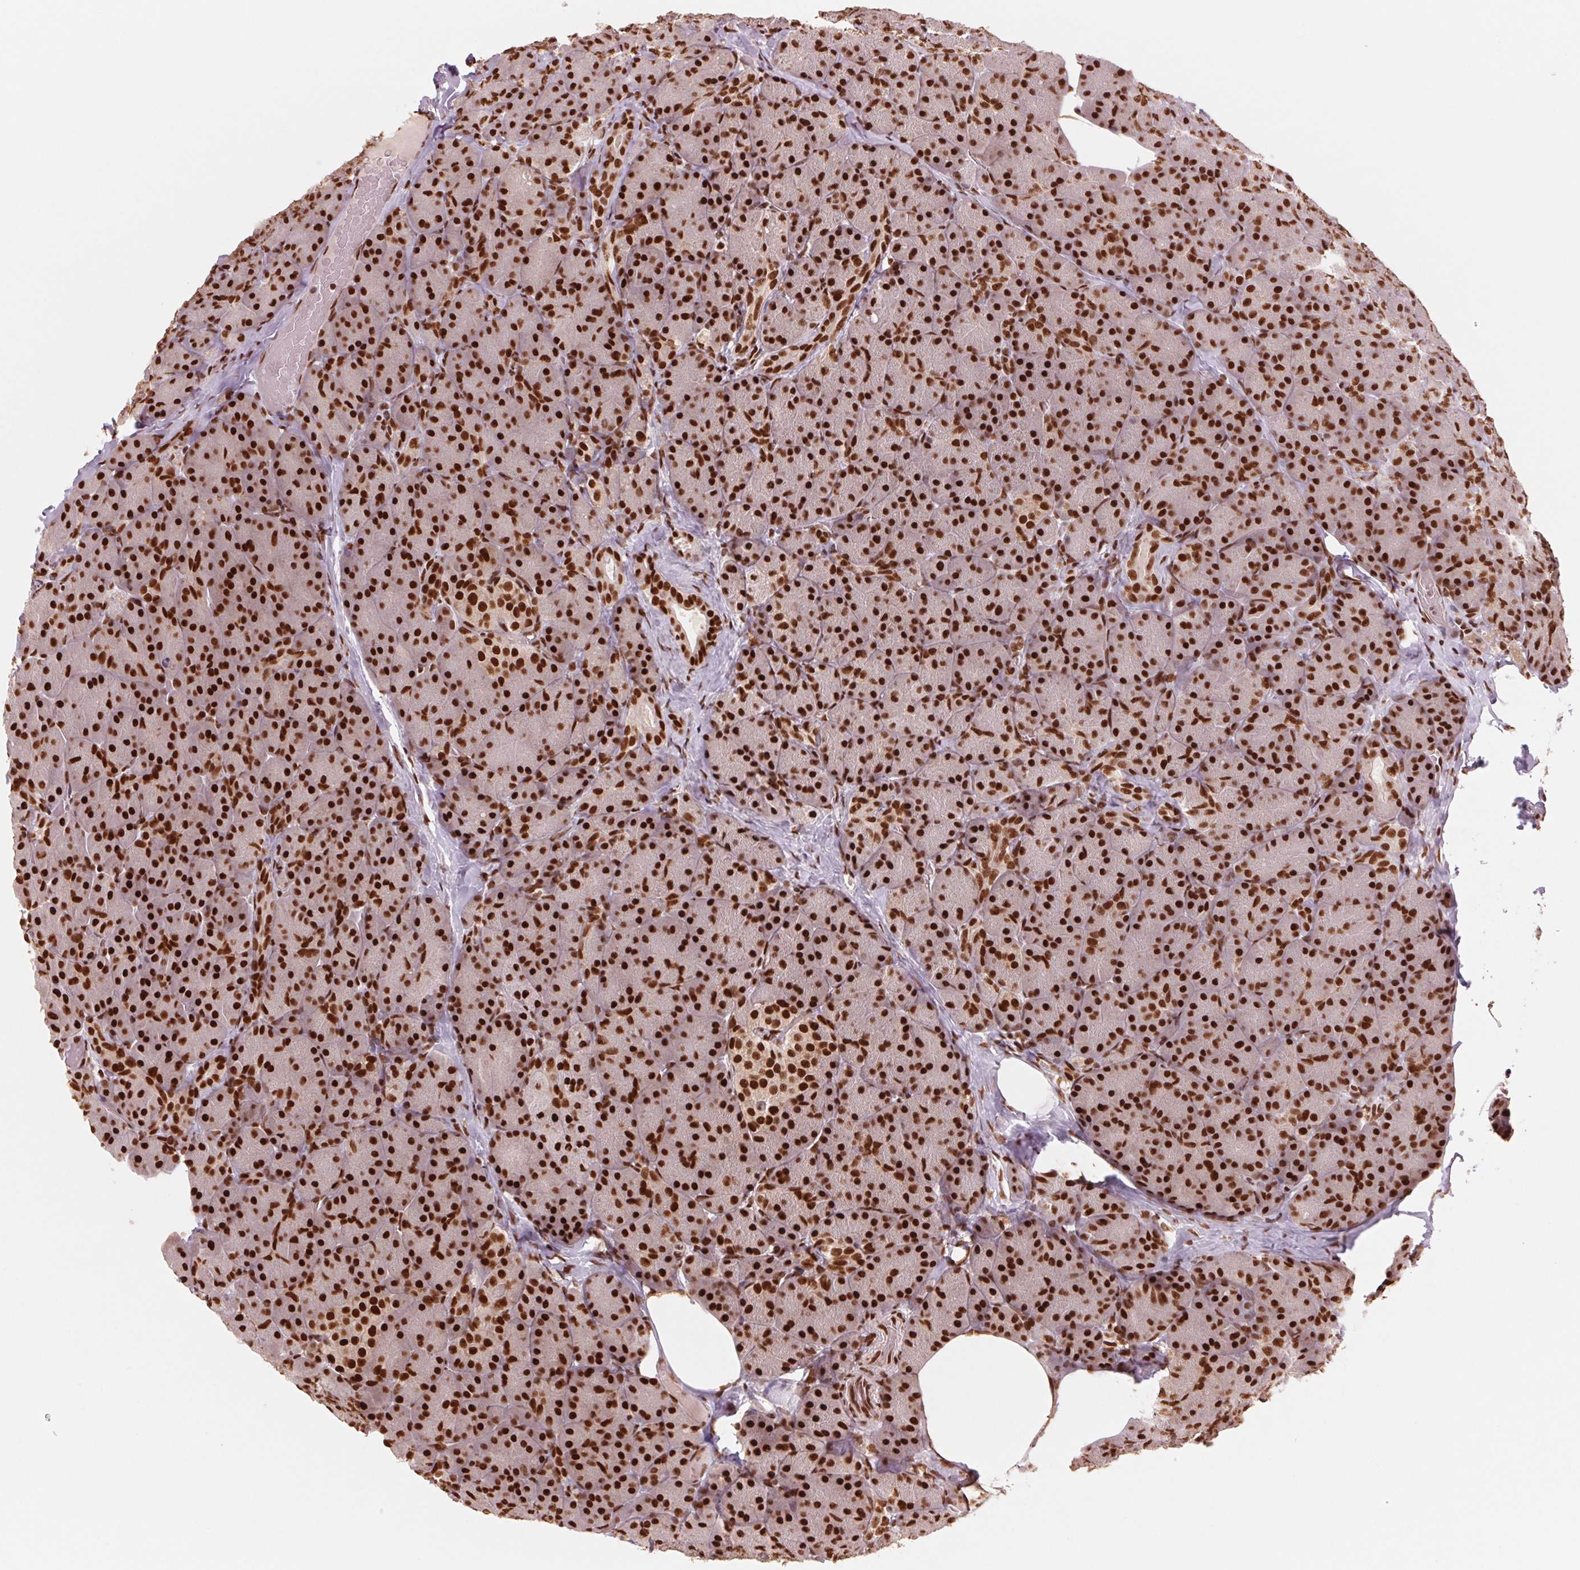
{"staining": {"intensity": "strong", "quantity": ">75%", "location": "nuclear"}, "tissue": "pancreas", "cell_type": "Exocrine glandular cells", "image_type": "normal", "snomed": [{"axis": "morphology", "description": "Normal tissue, NOS"}, {"axis": "topography", "description": "Pancreas"}], "caption": "IHC (DAB (3,3'-diaminobenzidine)) staining of normal pancreas reveals strong nuclear protein expression in approximately >75% of exocrine glandular cells.", "gene": "TTLL9", "patient": {"sex": "male", "age": 57}}